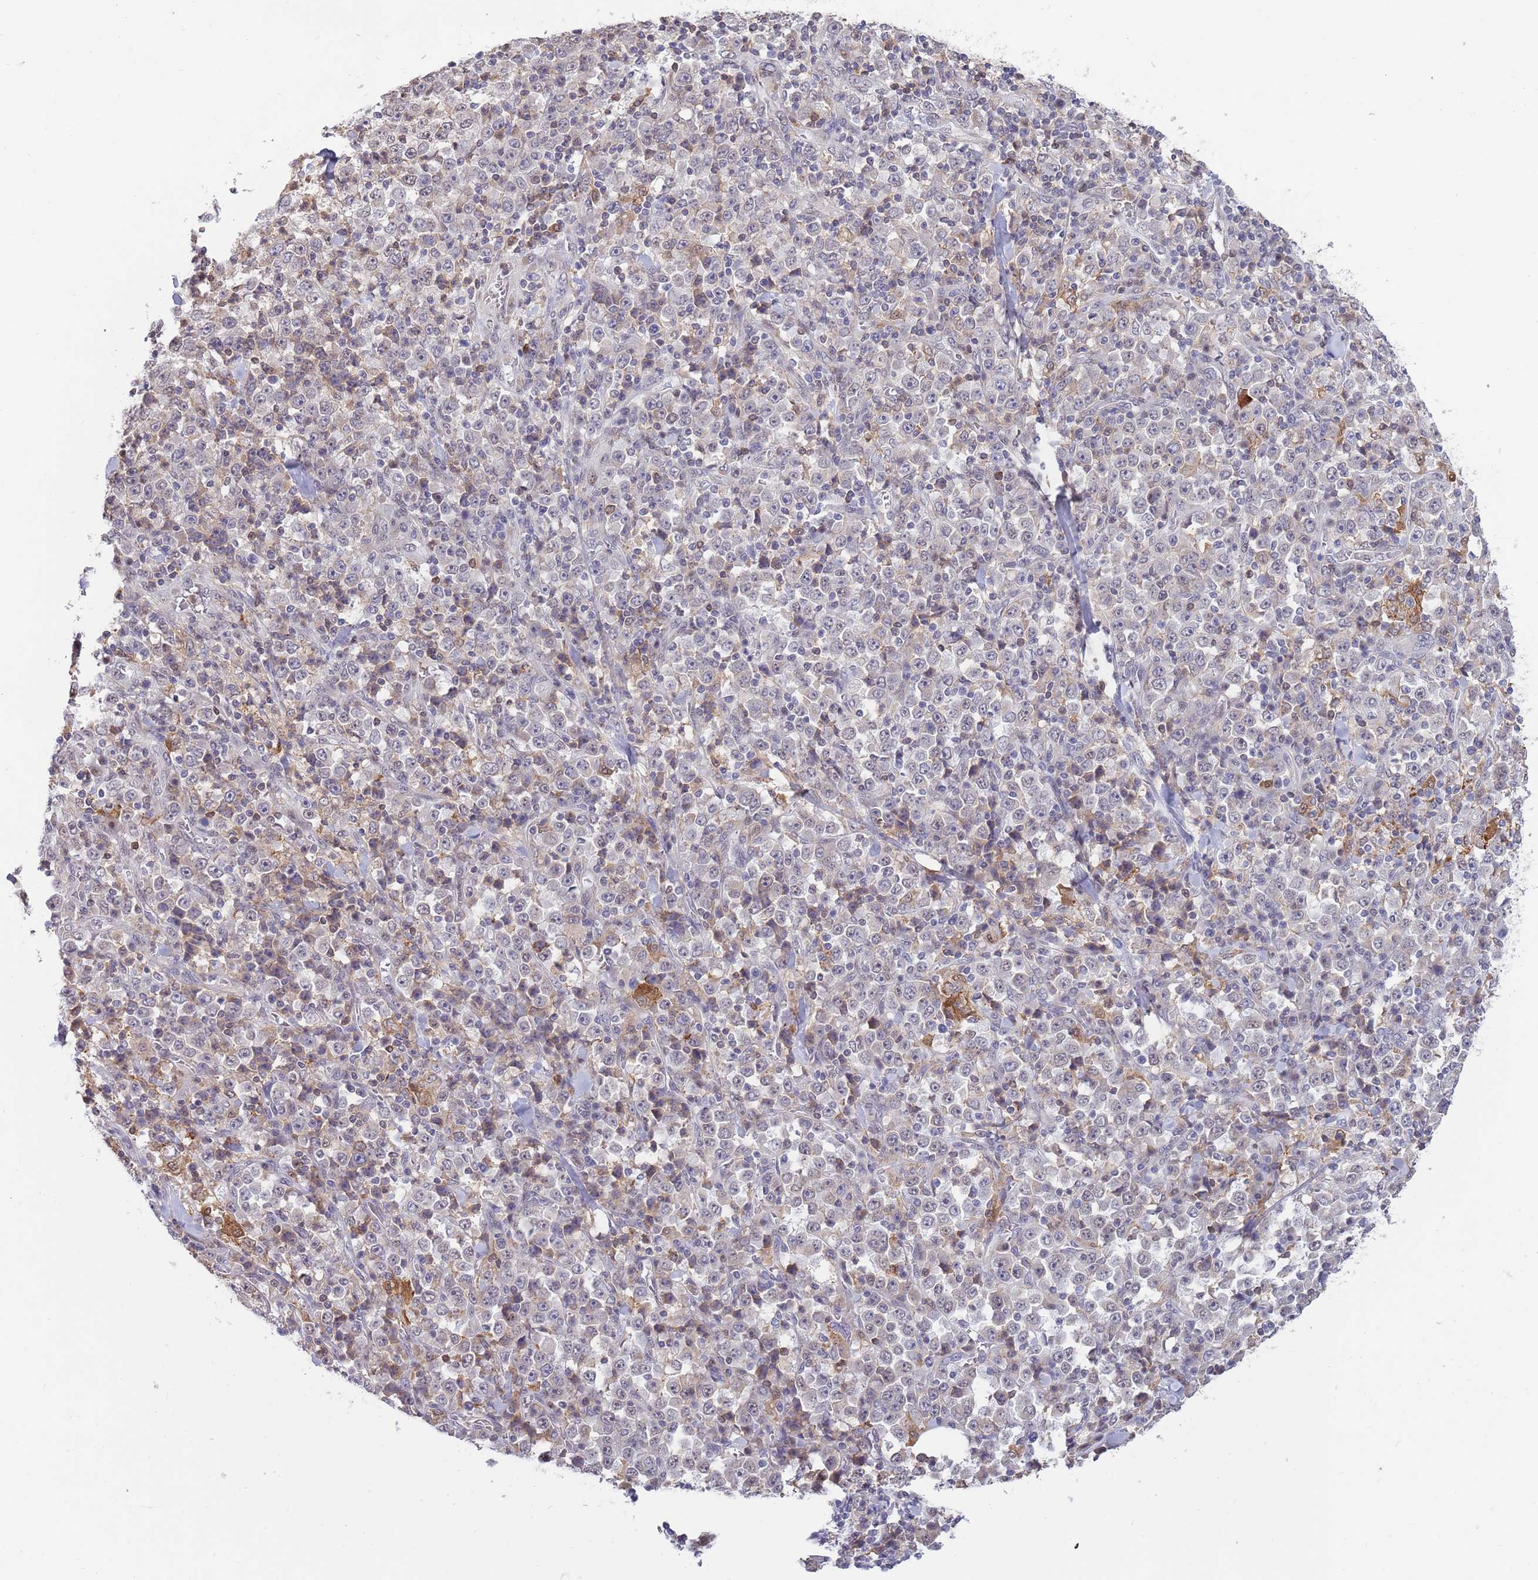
{"staining": {"intensity": "negative", "quantity": "none", "location": "none"}, "tissue": "stomach cancer", "cell_type": "Tumor cells", "image_type": "cancer", "snomed": [{"axis": "morphology", "description": "Normal tissue, NOS"}, {"axis": "morphology", "description": "Adenocarcinoma, NOS"}, {"axis": "topography", "description": "Stomach, upper"}, {"axis": "topography", "description": "Stomach"}], "caption": "This is an immunohistochemistry photomicrograph of stomach cancer (adenocarcinoma). There is no positivity in tumor cells.", "gene": "CCNJL", "patient": {"sex": "male", "age": 59}}